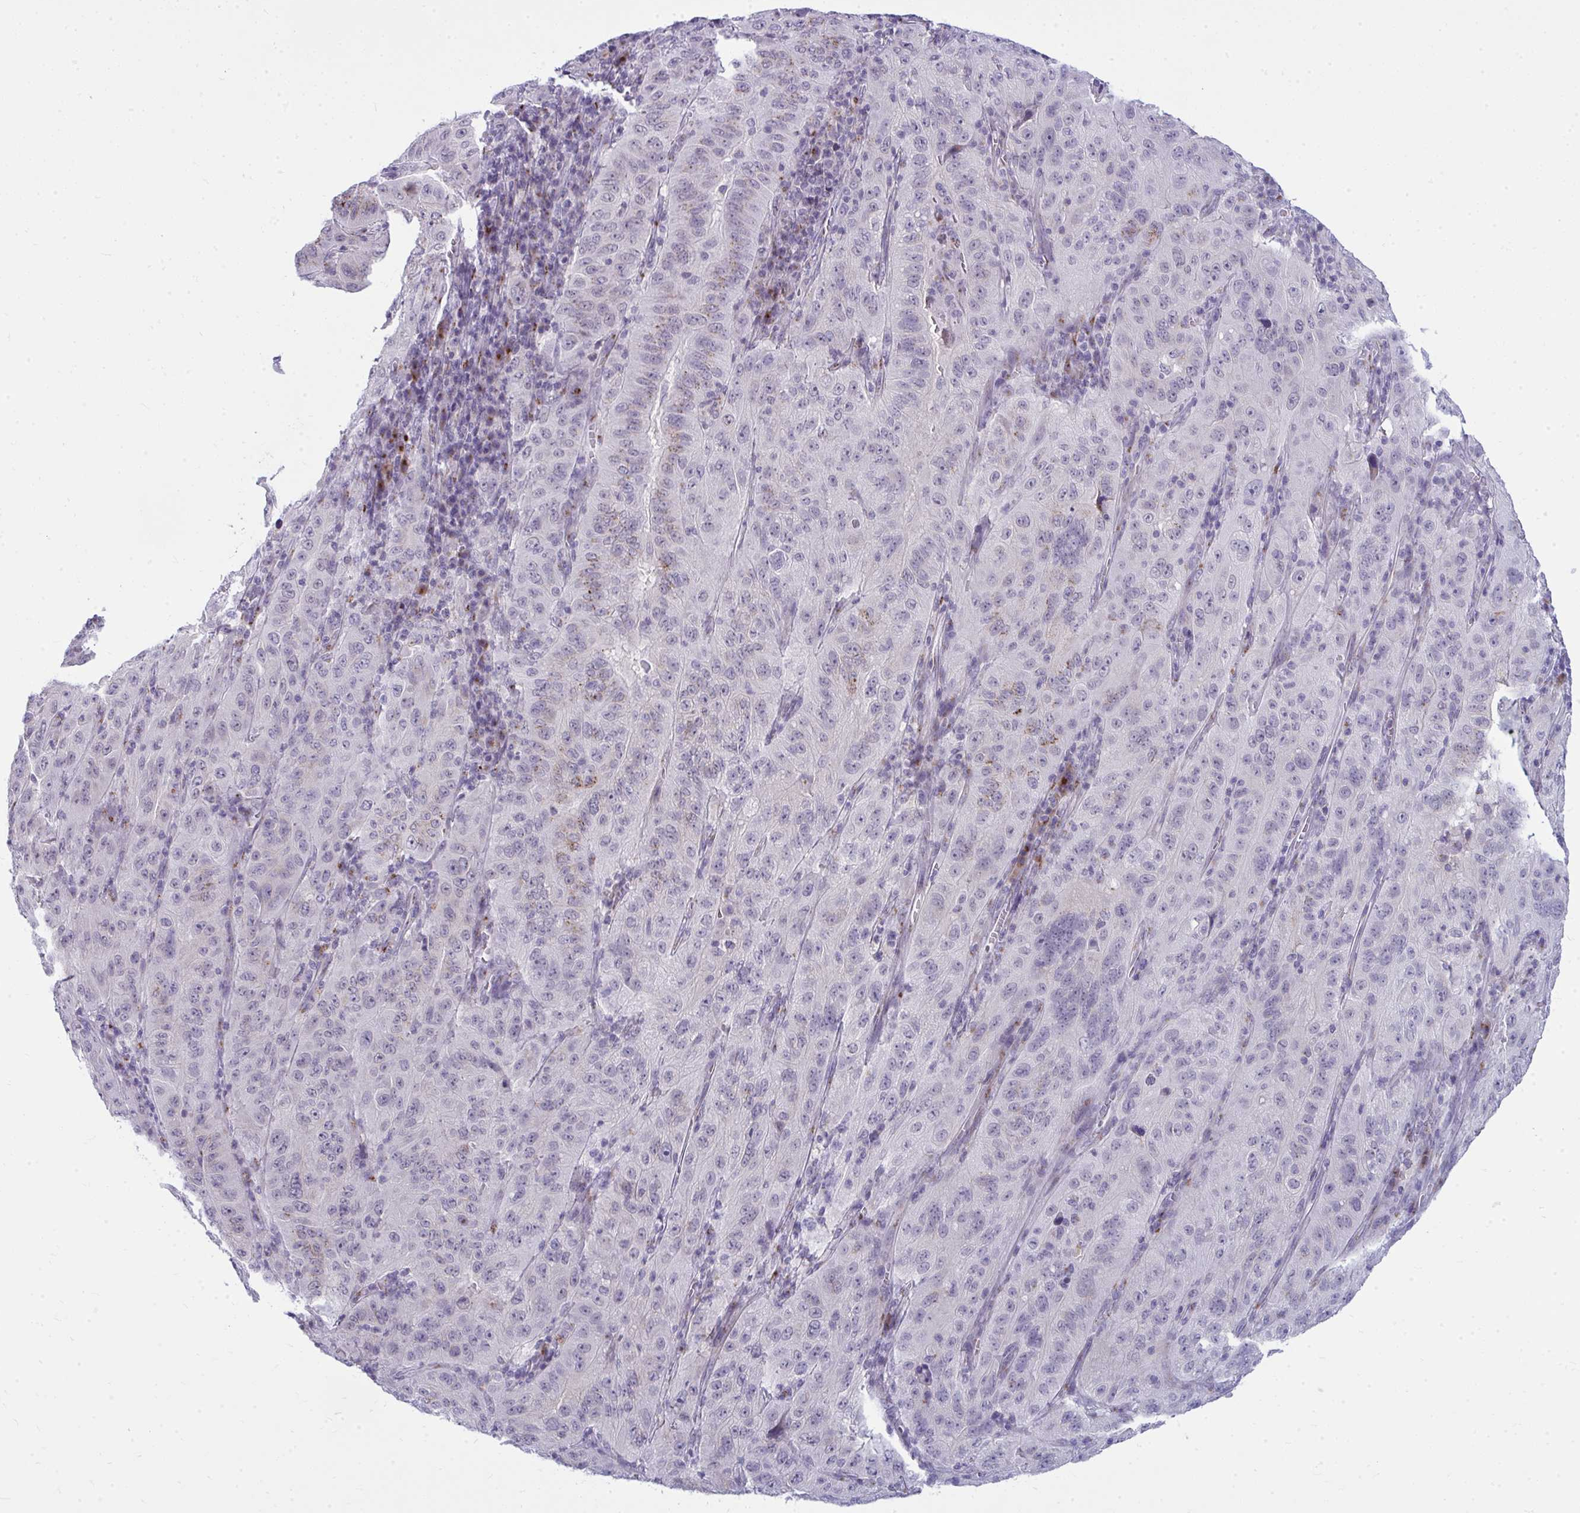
{"staining": {"intensity": "negative", "quantity": "none", "location": "none"}, "tissue": "pancreatic cancer", "cell_type": "Tumor cells", "image_type": "cancer", "snomed": [{"axis": "morphology", "description": "Adenocarcinoma, NOS"}, {"axis": "topography", "description": "Pancreas"}], "caption": "Human adenocarcinoma (pancreatic) stained for a protein using immunohistochemistry (IHC) exhibits no expression in tumor cells.", "gene": "DTX4", "patient": {"sex": "male", "age": 63}}